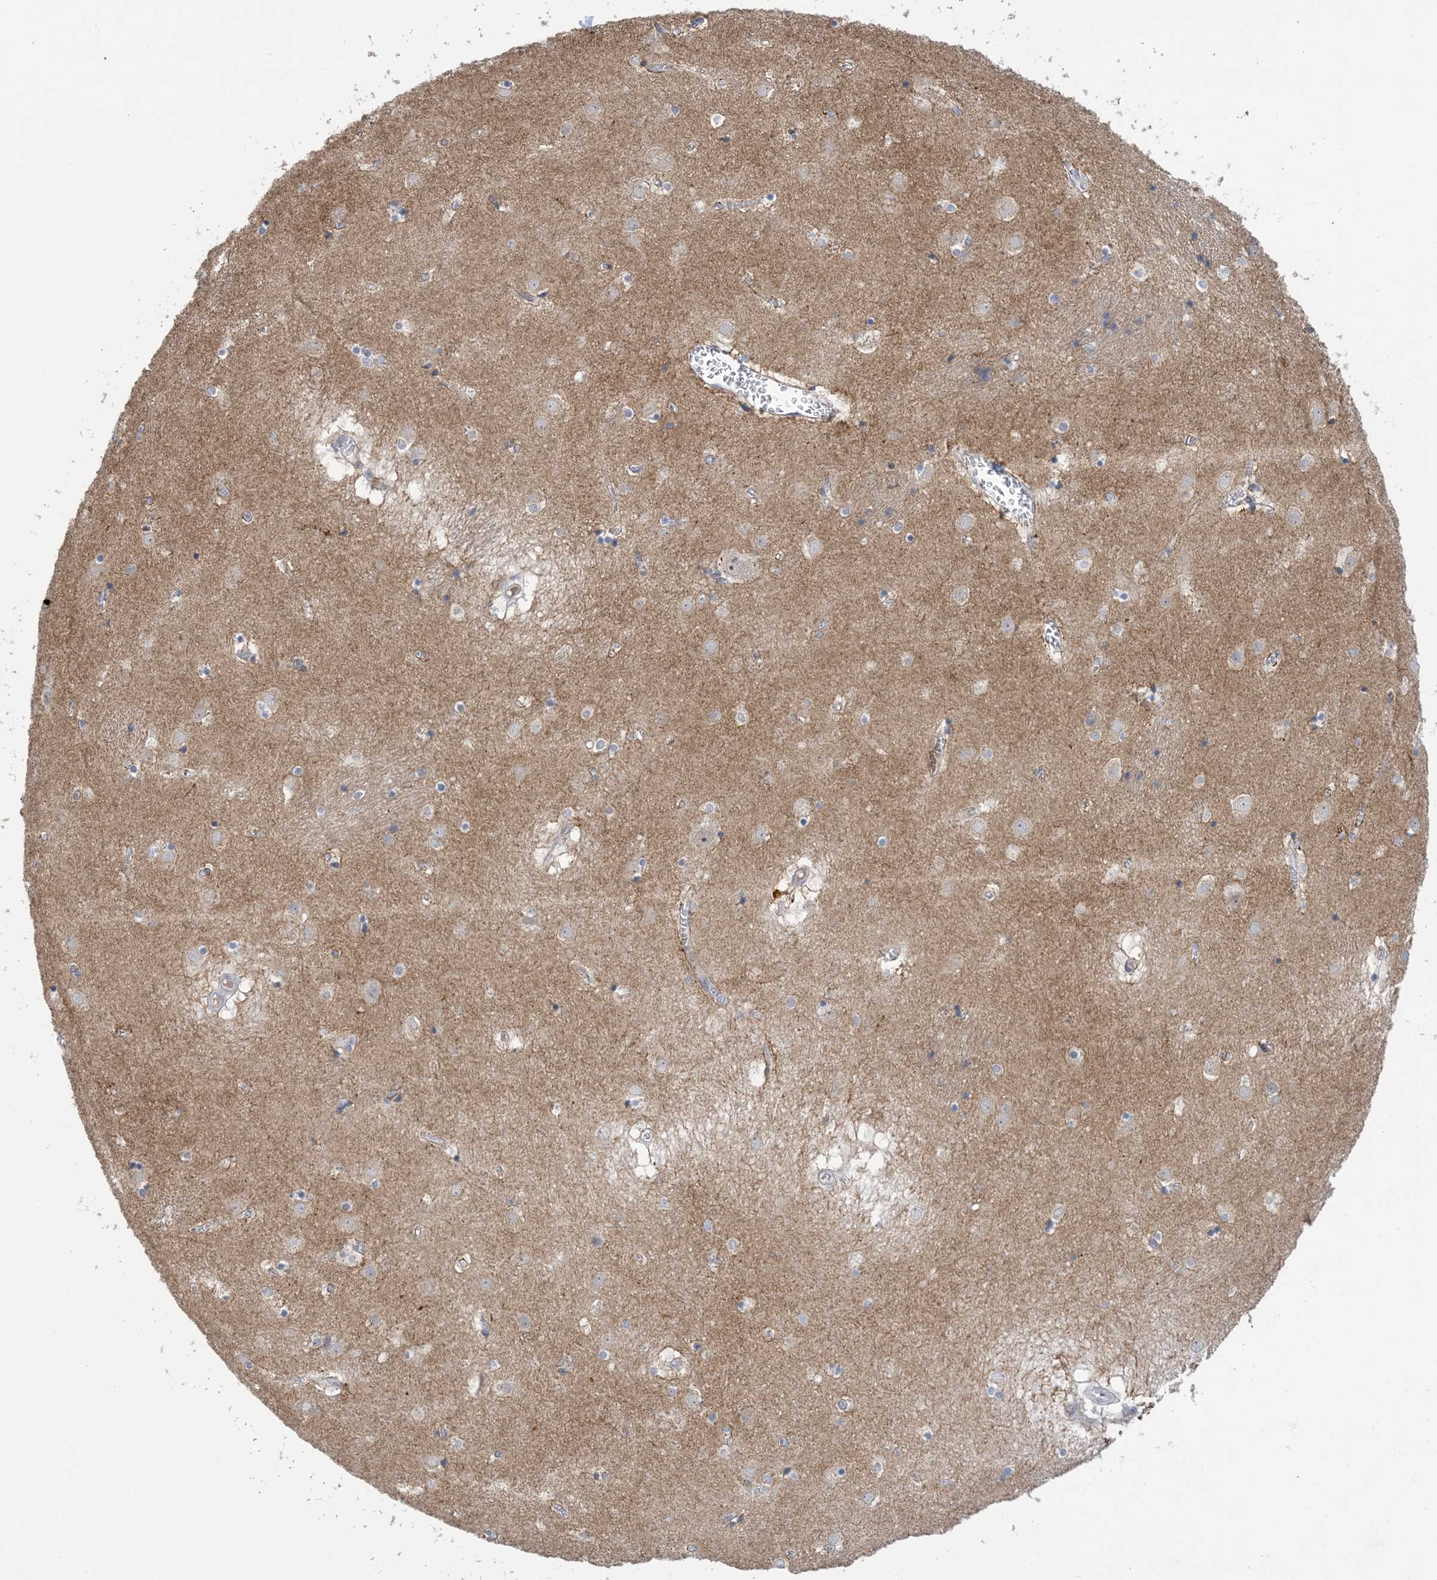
{"staining": {"intensity": "negative", "quantity": "none", "location": "none"}, "tissue": "caudate", "cell_type": "Glial cells", "image_type": "normal", "snomed": [{"axis": "morphology", "description": "Normal tissue, NOS"}, {"axis": "topography", "description": "Lateral ventricle wall"}], "caption": "This is an immunohistochemistry (IHC) micrograph of normal caudate. There is no expression in glial cells.", "gene": "TTYH1", "patient": {"sex": "male", "age": 70}}